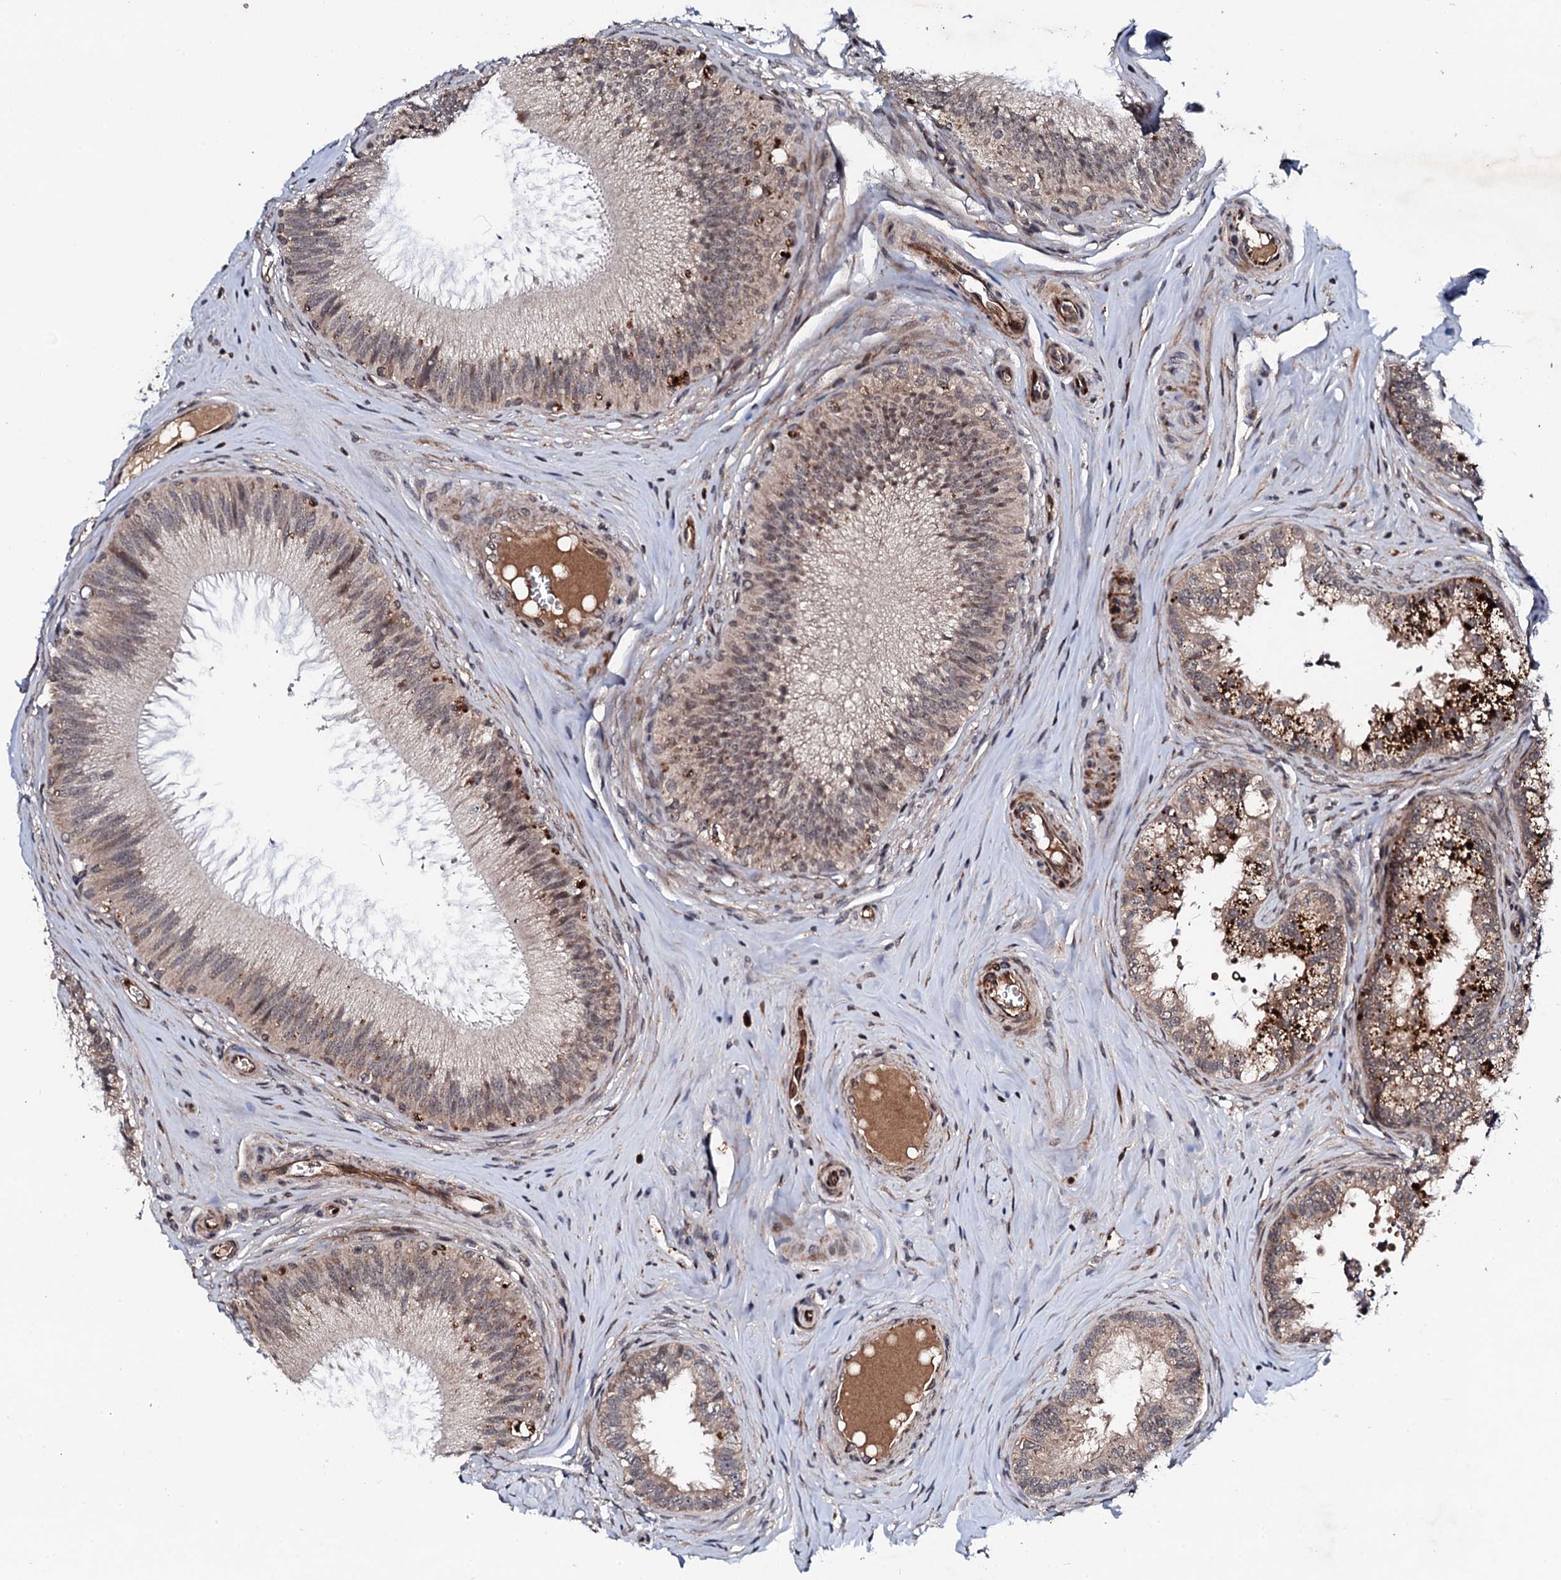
{"staining": {"intensity": "weak", "quantity": ">75%", "location": "cytoplasmic/membranous,nuclear"}, "tissue": "epididymis", "cell_type": "Glandular cells", "image_type": "normal", "snomed": [{"axis": "morphology", "description": "Normal tissue, NOS"}, {"axis": "topography", "description": "Epididymis"}], "caption": "Epididymis stained with immunohistochemistry shows weak cytoplasmic/membranous,nuclear staining in approximately >75% of glandular cells.", "gene": "FAM111A", "patient": {"sex": "male", "age": 46}}